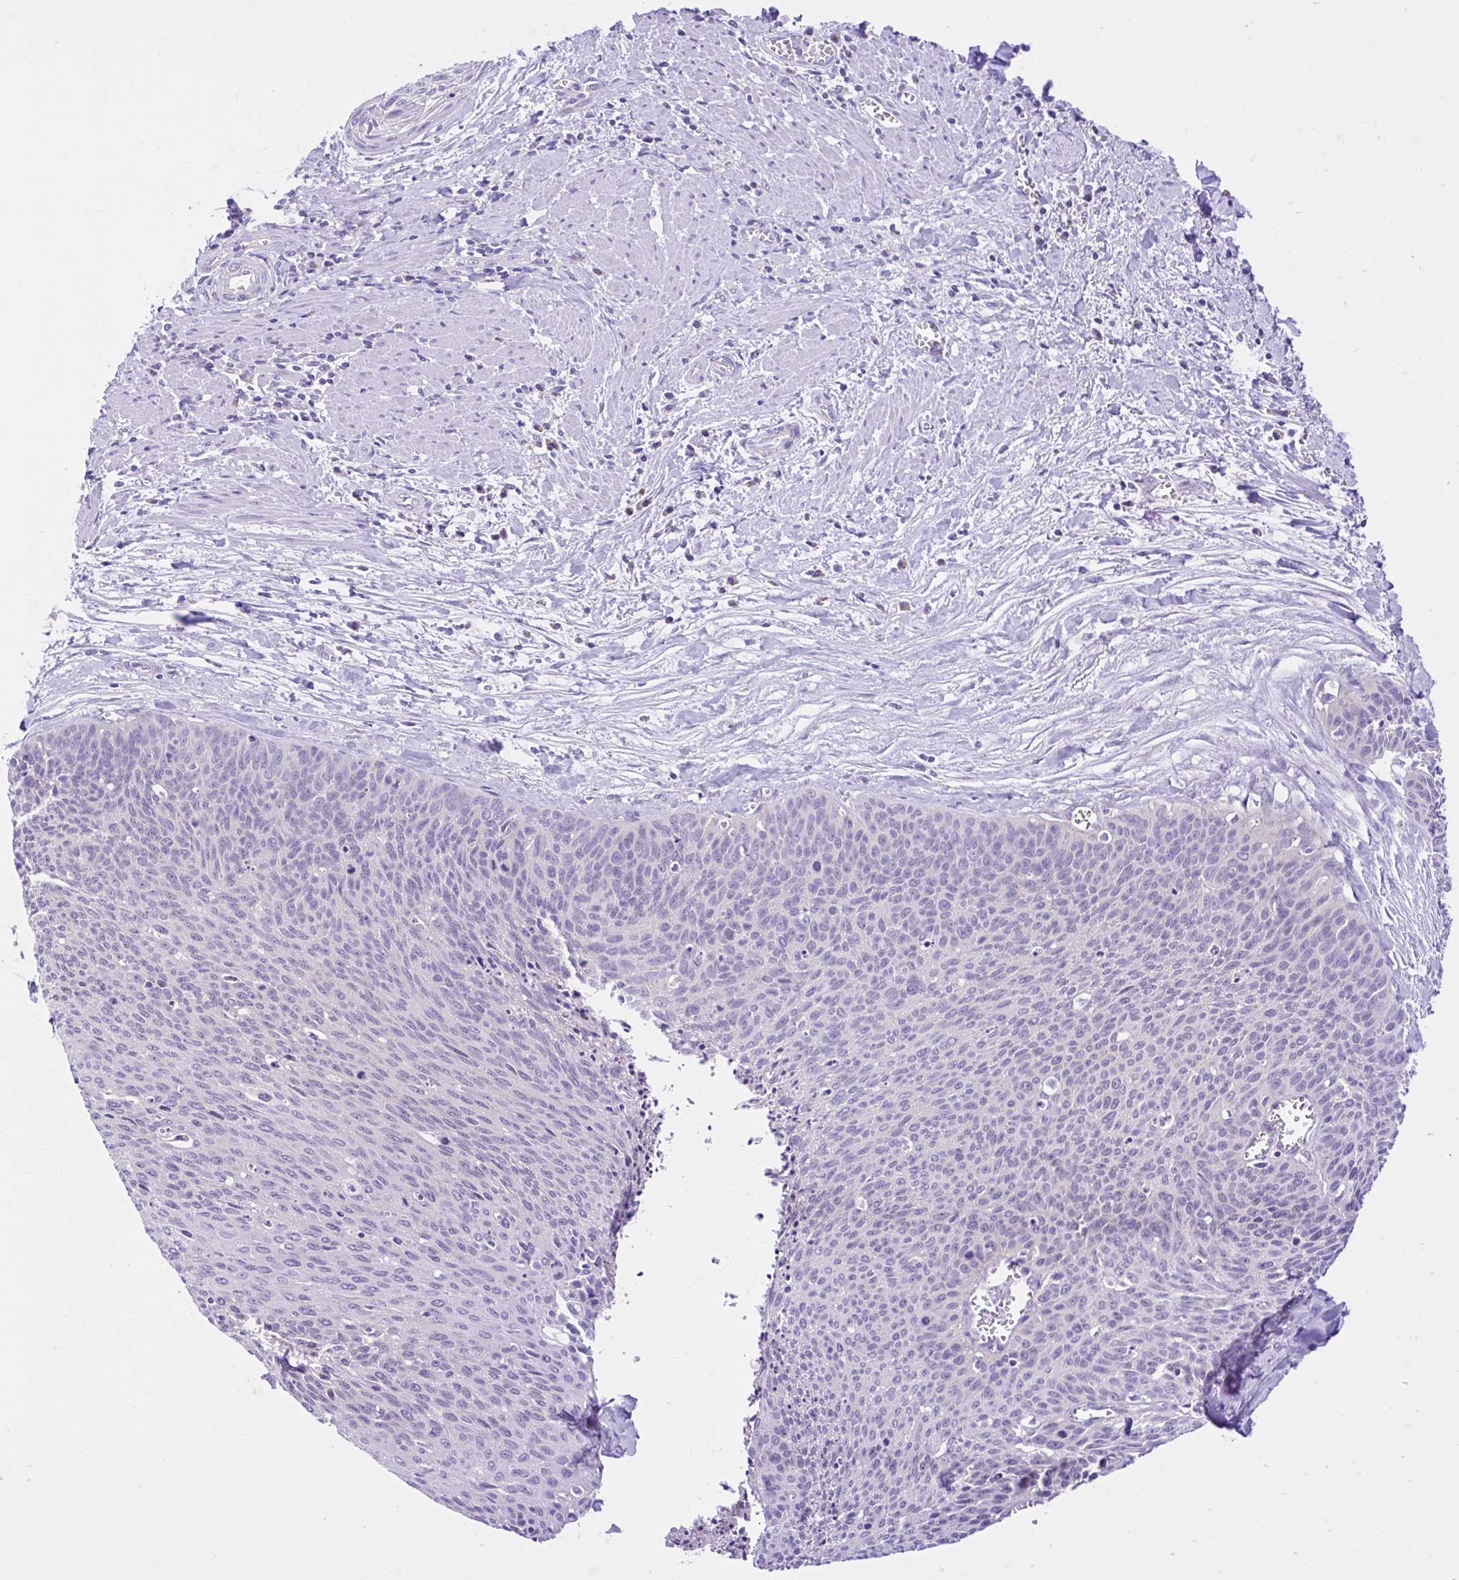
{"staining": {"intensity": "negative", "quantity": "none", "location": "none"}, "tissue": "cervical cancer", "cell_type": "Tumor cells", "image_type": "cancer", "snomed": [{"axis": "morphology", "description": "Squamous cell carcinoma, NOS"}, {"axis": "topography", "description": "Cervix"}], "caption": "Immunohistochemistry histopathology image of squamous cell carcinoma (cervical) stained for a protein (brown), which reveals no staining in tumor cells.", "gene": "NDUFS2", "patient": {"sex": "female", "age": 55}}